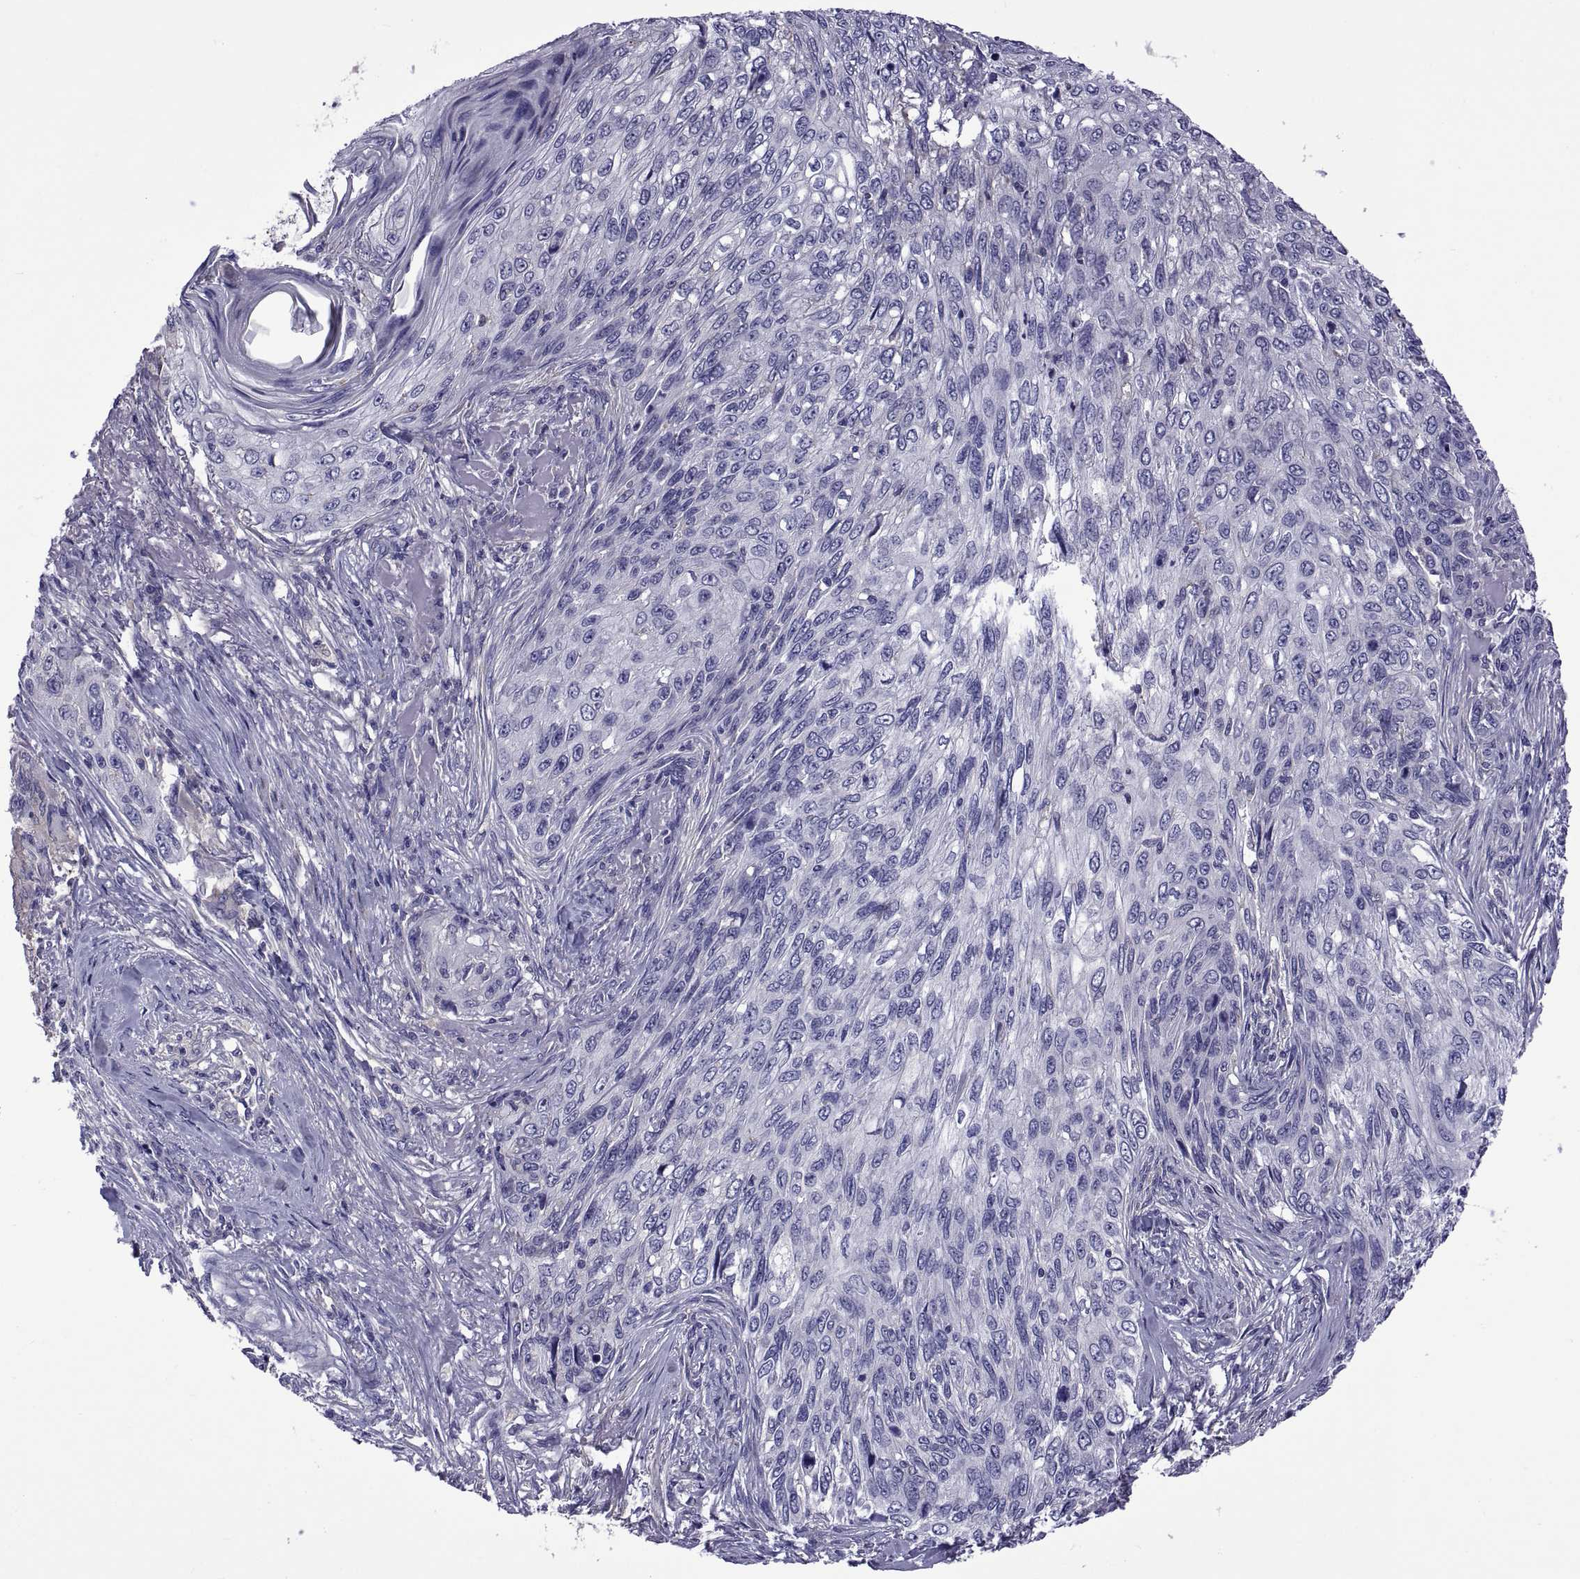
{"staining": {"intensity": "negative", "quantity": "none", "location": "none"}, "tissue": "skin cancer", "cell_type": "Tumor cells", "image_type": "cancer", "snomed": [{"axis": "morphology", "description": "Squamous cell carcinoma, NOS"}, {"axis": "topography", "description": "Skin"}], "caption": "Immunohistochemical staining of skin squamous cell carcinoma shows no significant positivity in tumor cells.", "gene": "TMC3", "patient": {"sex": "male", "age": 92}}